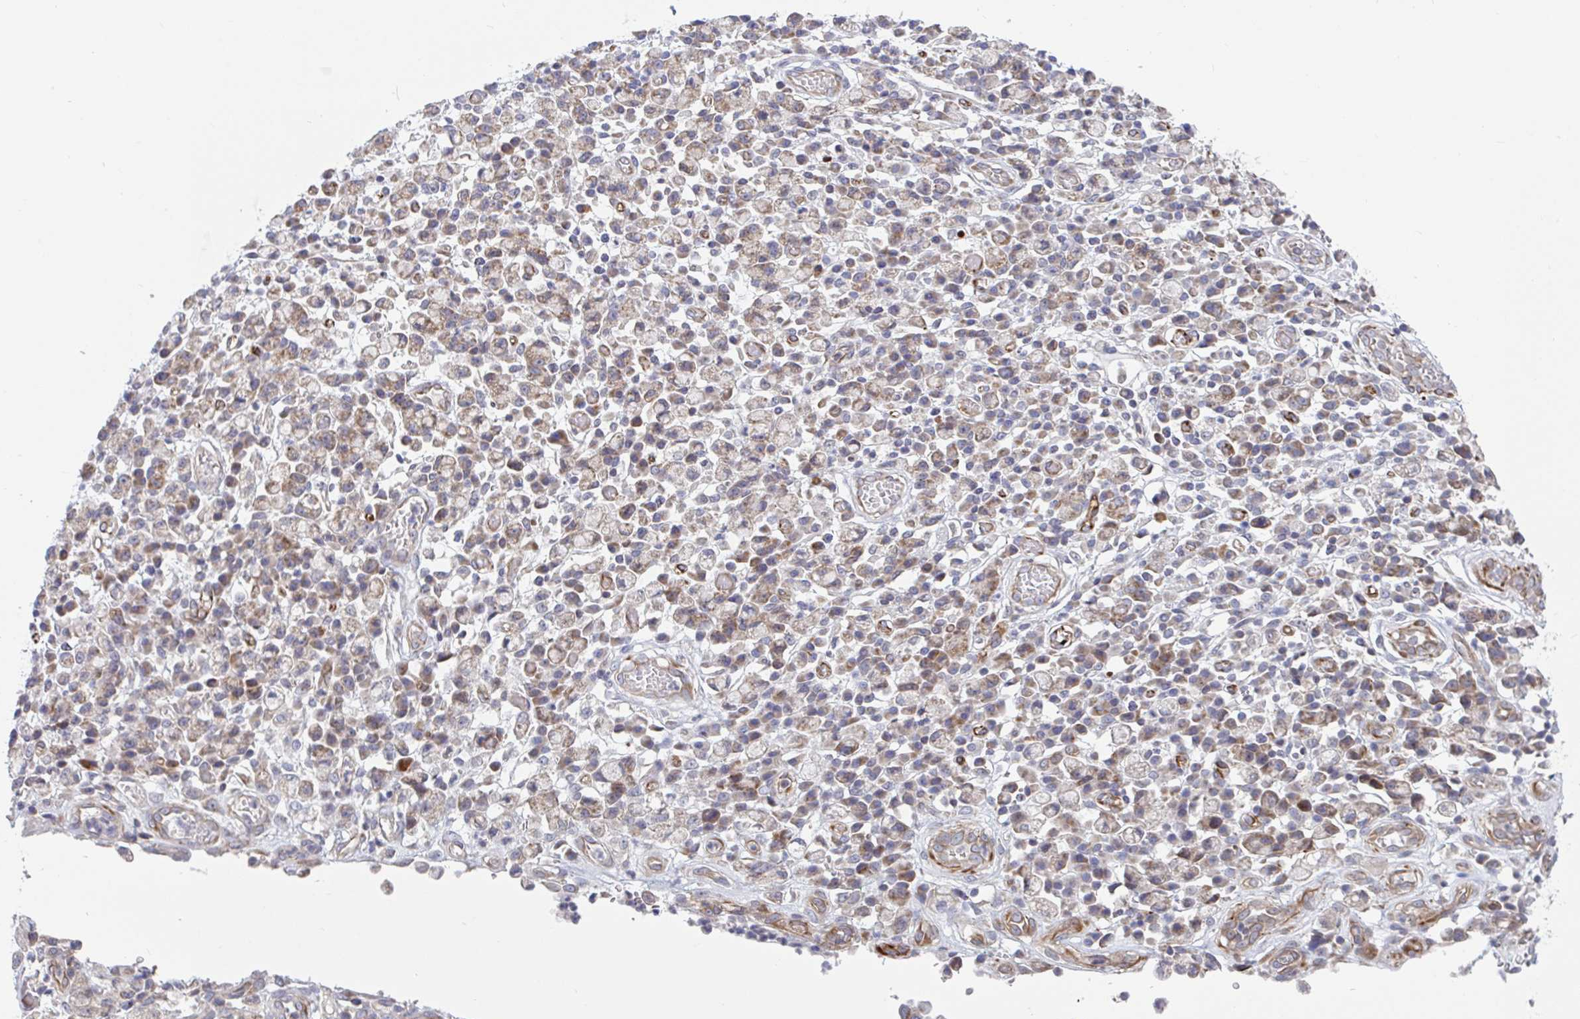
{"staining": {"intensity": "moderate", "quantity": "25%-75%", "location": "cytoplasmic/membranous"}, "tissue": "stomach cancer", "cell_type": "Tumor cells", "image_type": "cancer", "snomed": [{"axis": "morphology", "description": "Adenocarcinoma, NOS"}, {"axis": "topography", "description": "Stomach"}], "caption": "Protein staining reveals moderate cytoplasmic/membranous staining in approximately 25%-75% of tumor cells in stomach adenocarcinoma.", "gene": "EIF1AD", "patient": {"sex": "male", "age": 77}}